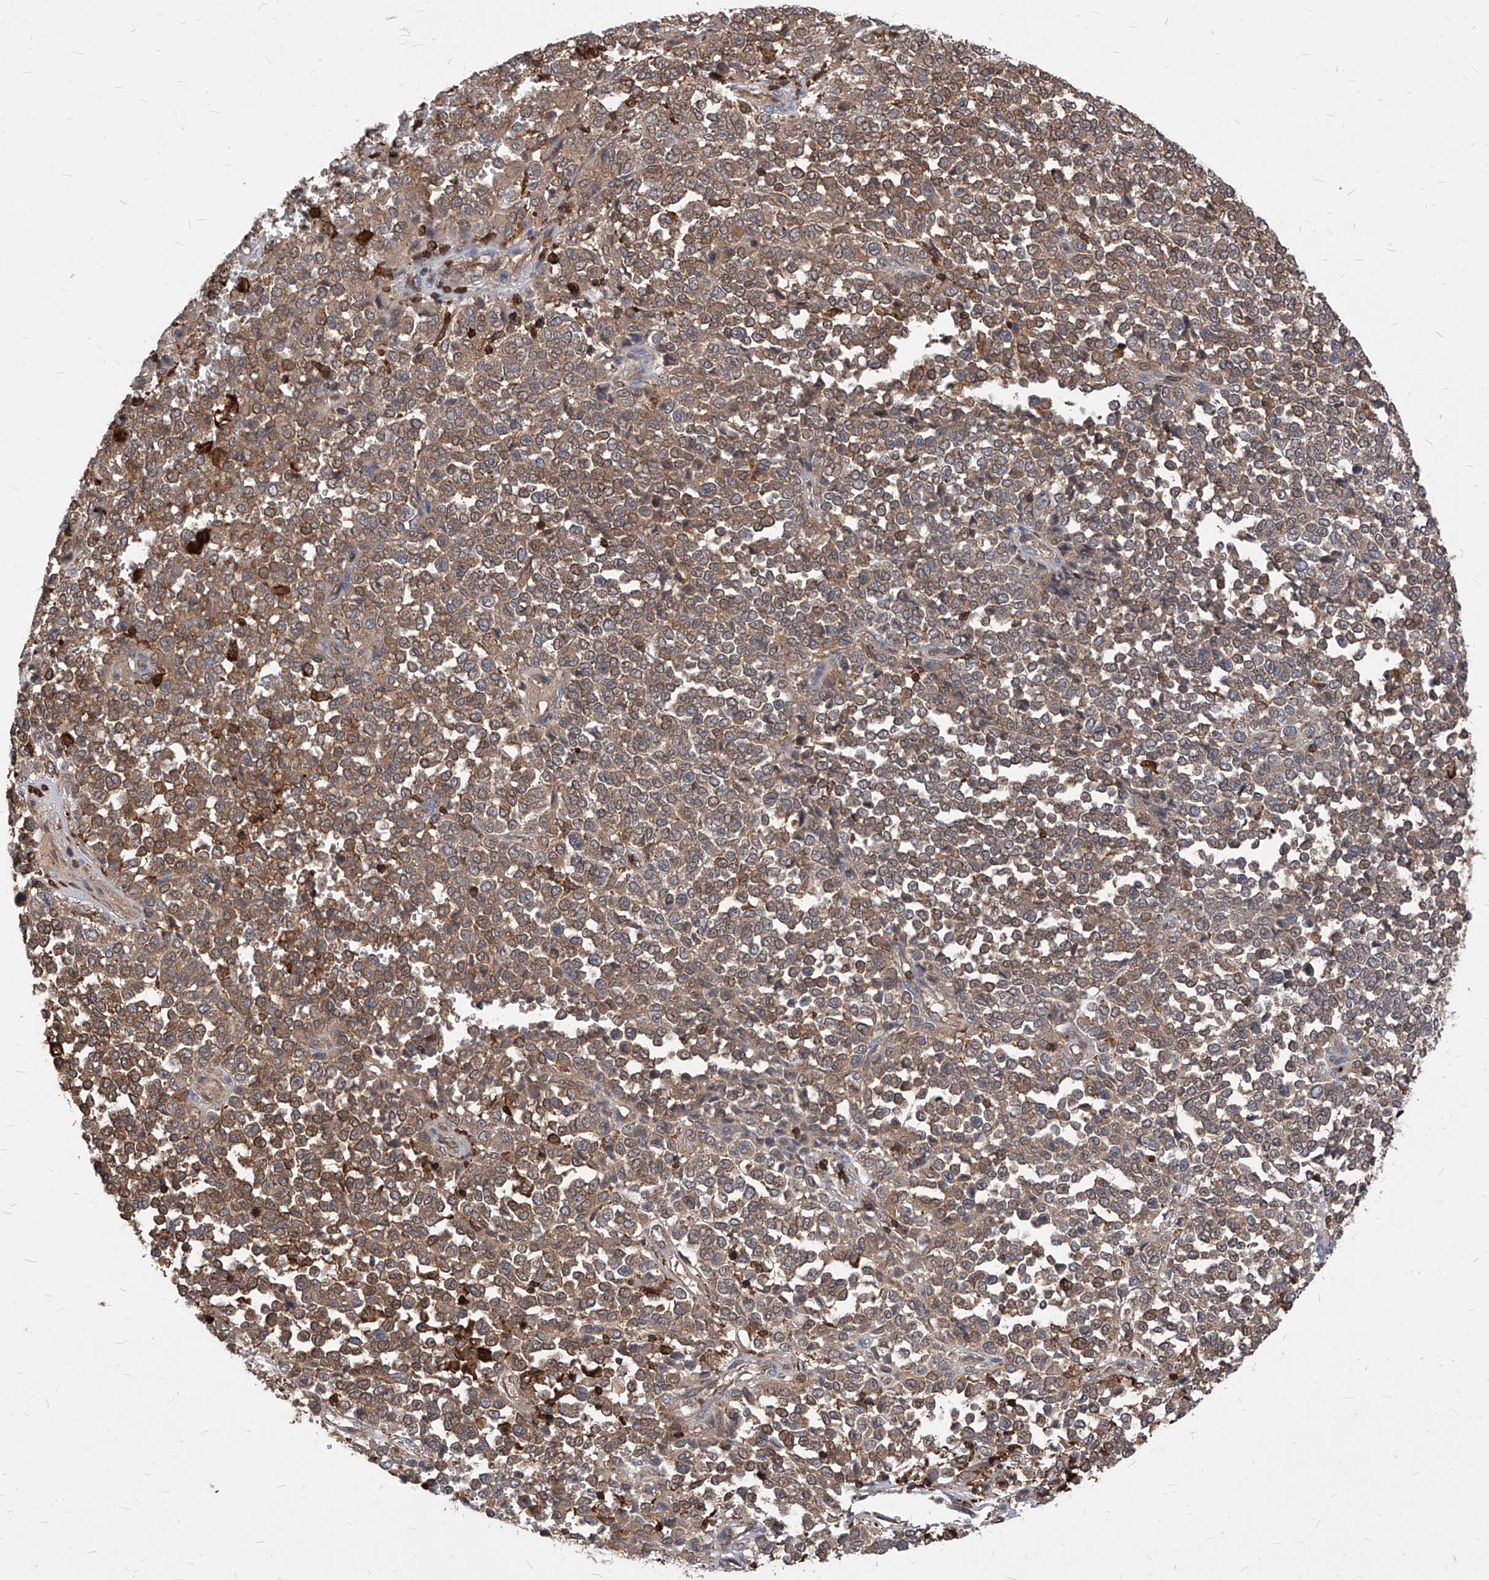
{"staining": {"intensity": "moderate", "quantity": ">75%", "location": "cytoplasmic/membranous"}, "tissue": "melanoma", "cell_type": "Tumor cells", "image_type": "cancer", "snomed": [{"axis": "morphology", "description": "Malignant melanoma, Metastatic site"}, {"axis": "topography", "description": "Pancreas"}], "caption": "The histopathology image reveals a brown stain indicating the presence of a protein in the cytoplasmic/membranous of tumor cells in melanoma.", "gene": "ABRACL", "patient": {"sex": "female", "age": 30}}